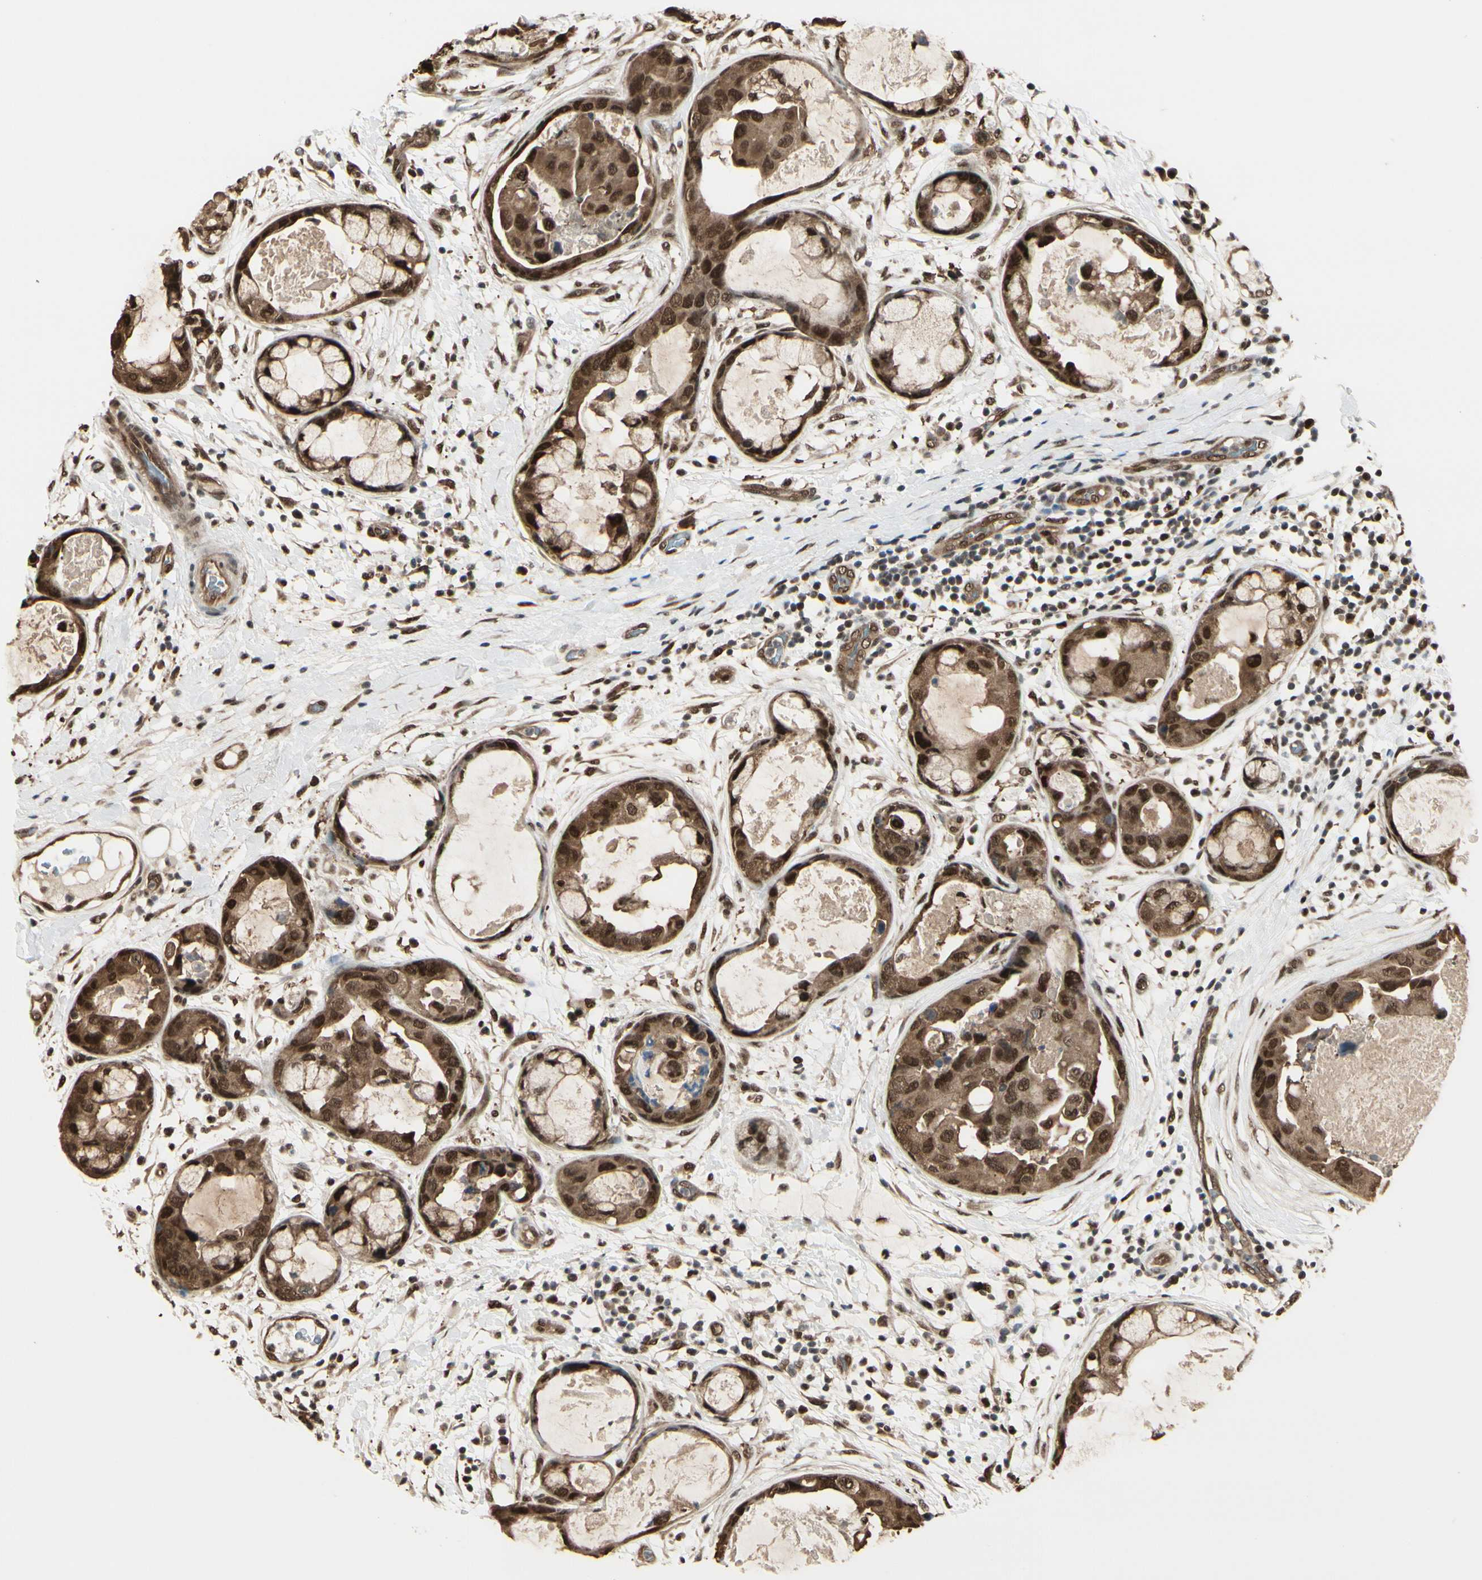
{"staining": {"intensity": "strong", "quantity": ">75%", "location": "nuclear"}, "tissue": "breast cancer", "cell_type": "Tumor cells", "image_type": "cancer", "snomed": [{"axis": "morphology", "description": "Duct carcinoma"}, {"axis": "topography", "description": "Breast"}], "caption": "Breast intraductal carcinoma stained with IHC exhibits strong nuclear positivity in about >75% of tumor cells.", "gene": "HSF1", "patient": {"sex": "female", "age": 40}}